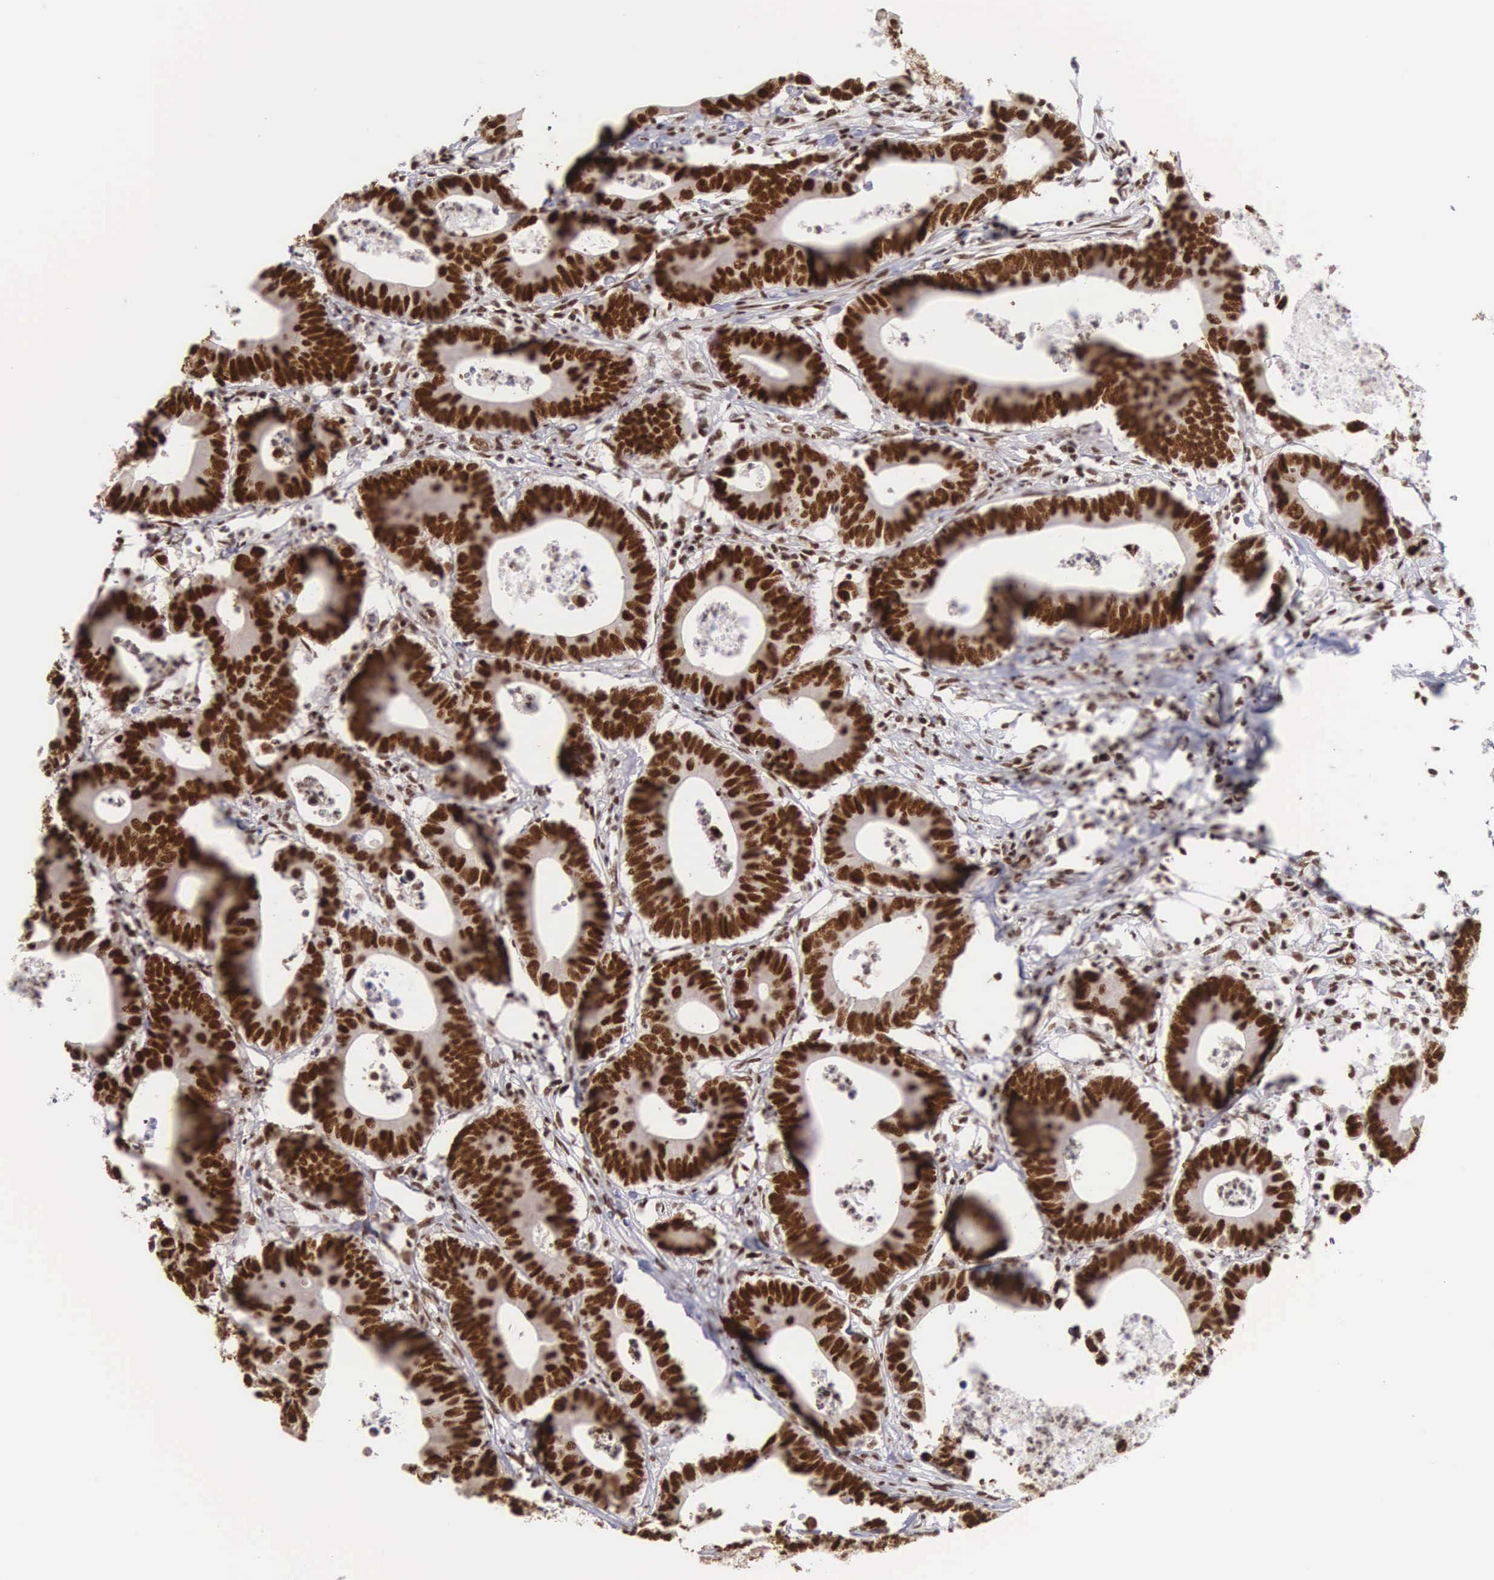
{"staining": {"intensity": "strong", "quantity": ">75%", "location": "nuclear"}, "tissue": "colorectal cancer", "cell_type": "Tumor cells", "image_type": "cancer", "snomed": [{"axis": "morphology", "description": "Adenocarcinoma, NOS"}, {"axis": "topography", "description": "Colon"}], "caption": "Immunohistochemistry (IHC) of human colorectal adenocarcinoma displays high levels of strong nuclear staining in approximately >75% of tumor cells. (IHC, brightfield microscopy, high magnification).", "gene": "CSTF2", "patient": {"sex": "male", "age": 55}}